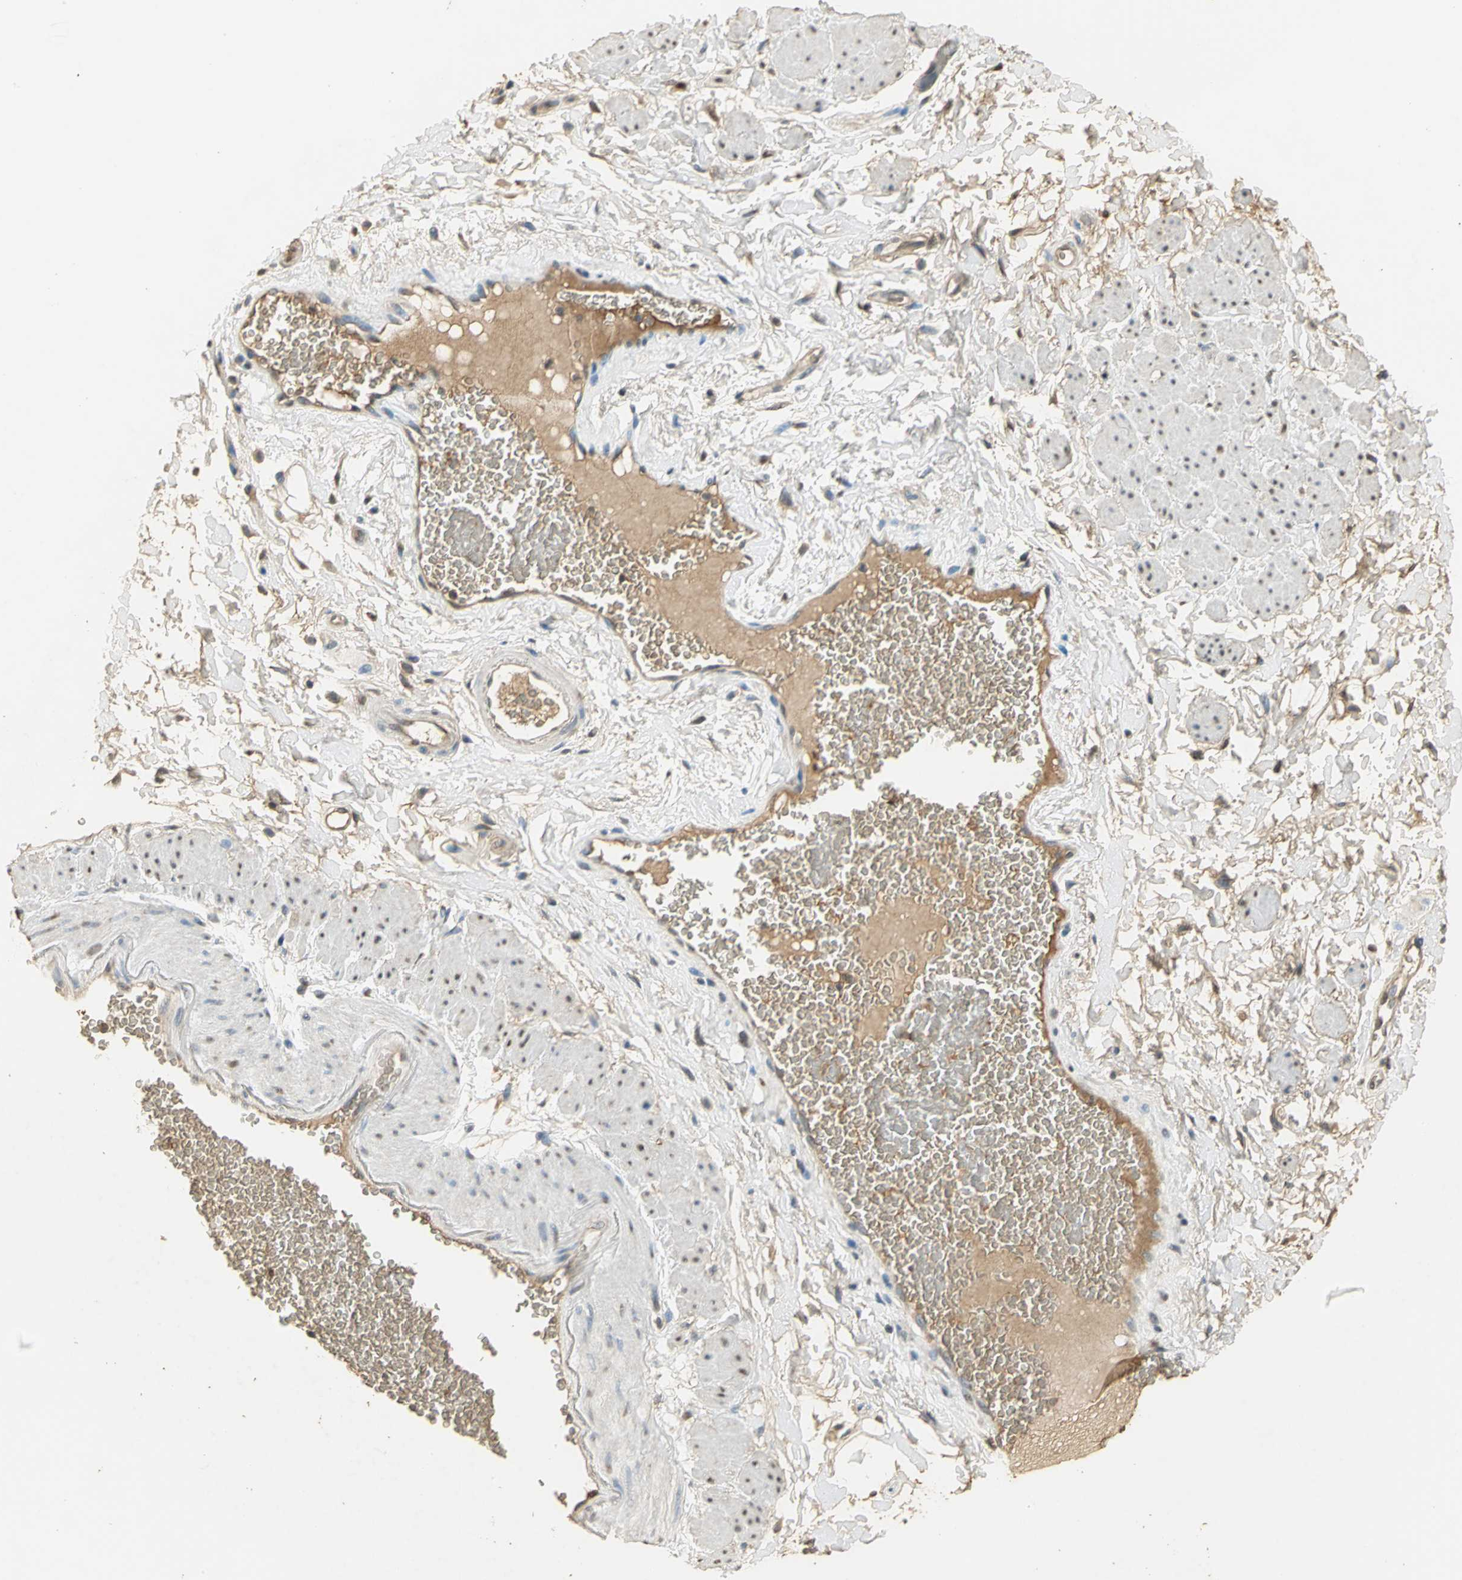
{"staining": {"intensity": "moderate", "quantity": ">75%", "location": "cytoplasmic/membranous,nuclear"}, "tissue": "adipose tissue", "cell_type": "Adipocytes", "image_type": "normal", "snomed": [{"axis": "morphology", "description": "Normal tissue, NOS"}, {"axis": "topography", "description": "Soft tissue"}, {"axis": "topography", "description": "Peripheral nerve tissue"}], "caption": "Protein expression analysis of normal adipose tissue shows moderate cytoplasmic/membranous,nuclear expression in approximately >75% of adipocytes.", "gene": "GAPDH", "patient": {"sex": "female", "age": 71}}